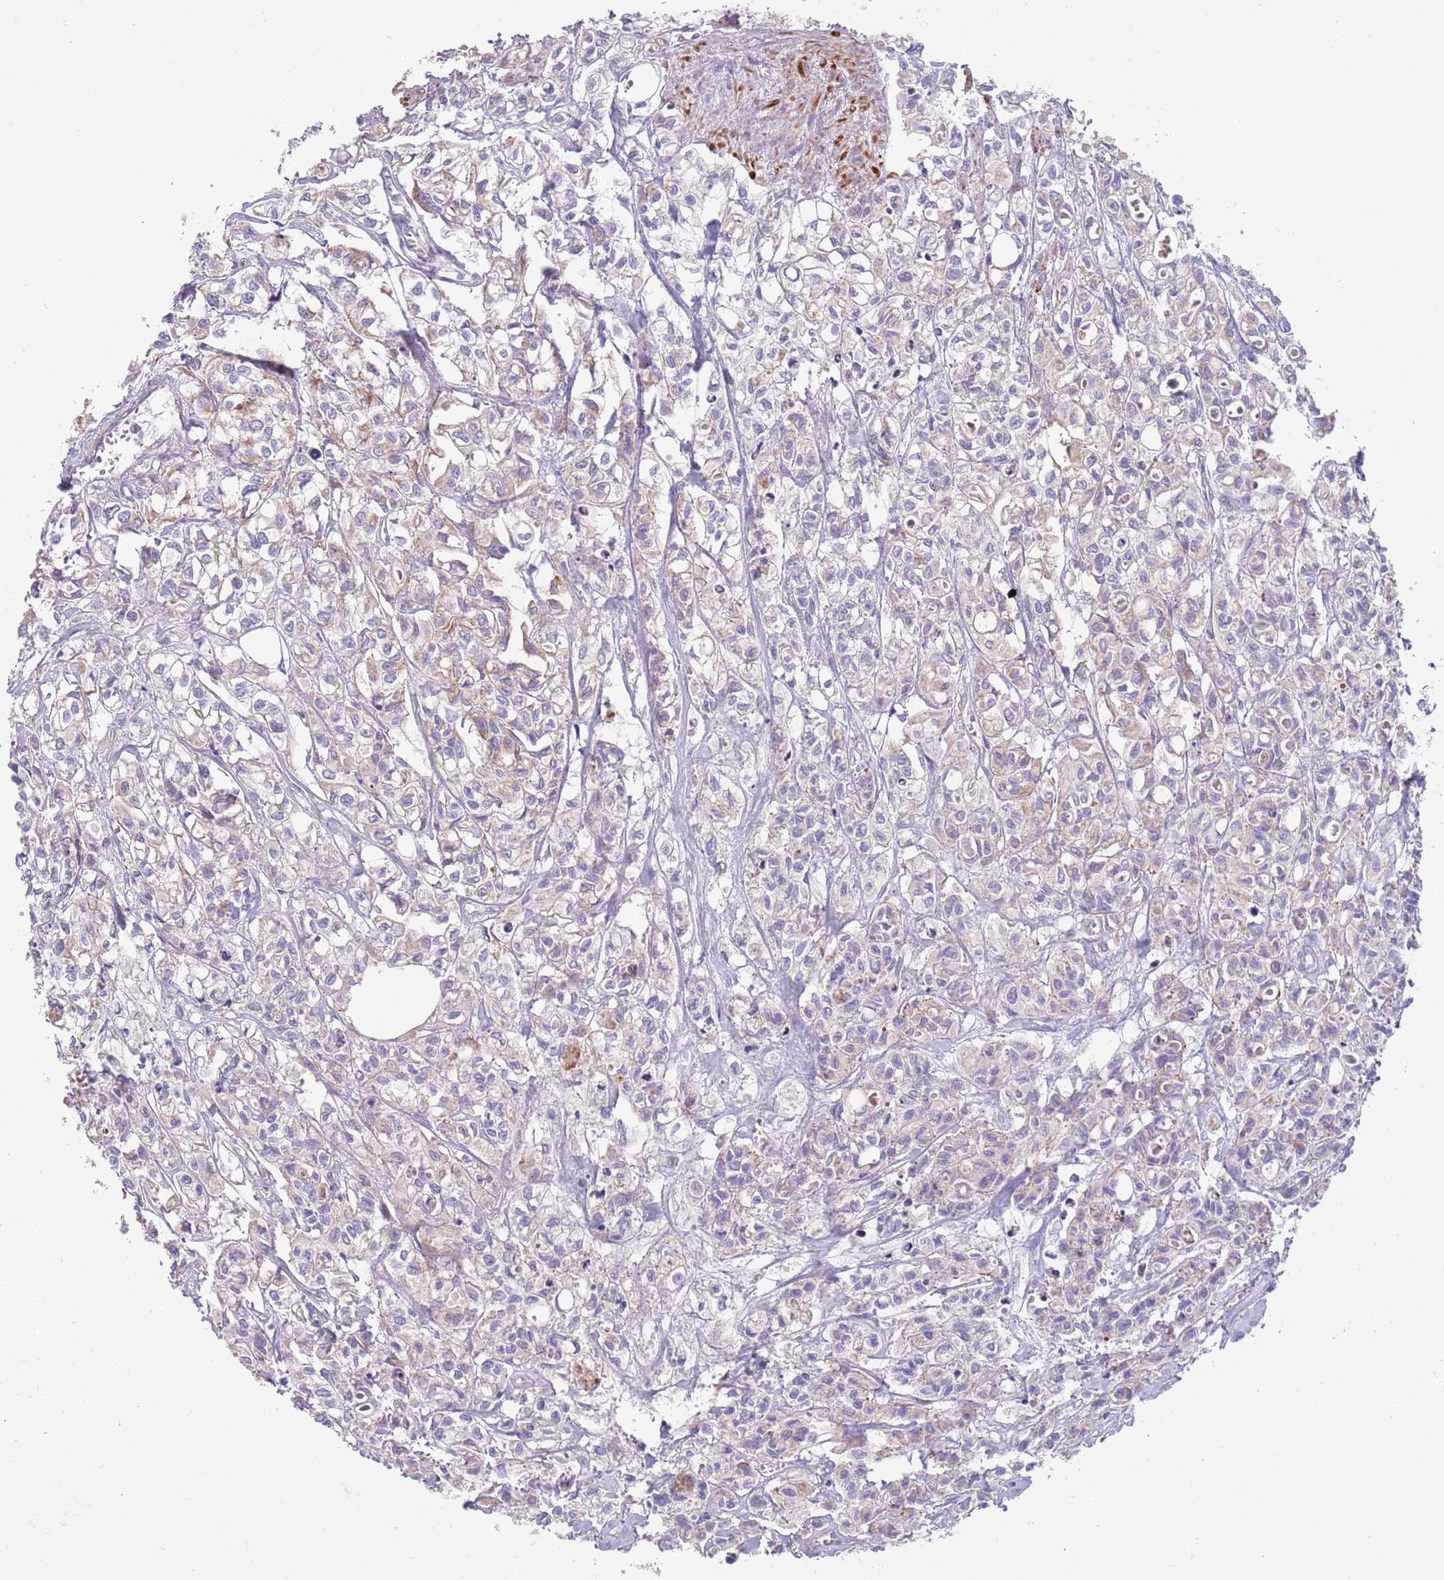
{"staining": {"intensity": "weak", "quantity": "25%-75%", "location": "cytoplasmic/membranous"}, "tissue": "urothelial cancer", "cell_type": "Tumor cells", "image_type": "cancer", "snomed": [{"axis": "morphology", "description": "Urothelial carcinoma, High grade"}, {"axis": "topography", "description": "Urinary bladder"}], "caption": "There is low levels of weak cytoplasmic/membranous positivity in tumor cells of urothelial carcinoma (high-grade), as demonstrated by immunohistochemical staining (brown color).", "gene": "TOMM5", "patient": {"sex": "male", "age": 67}}